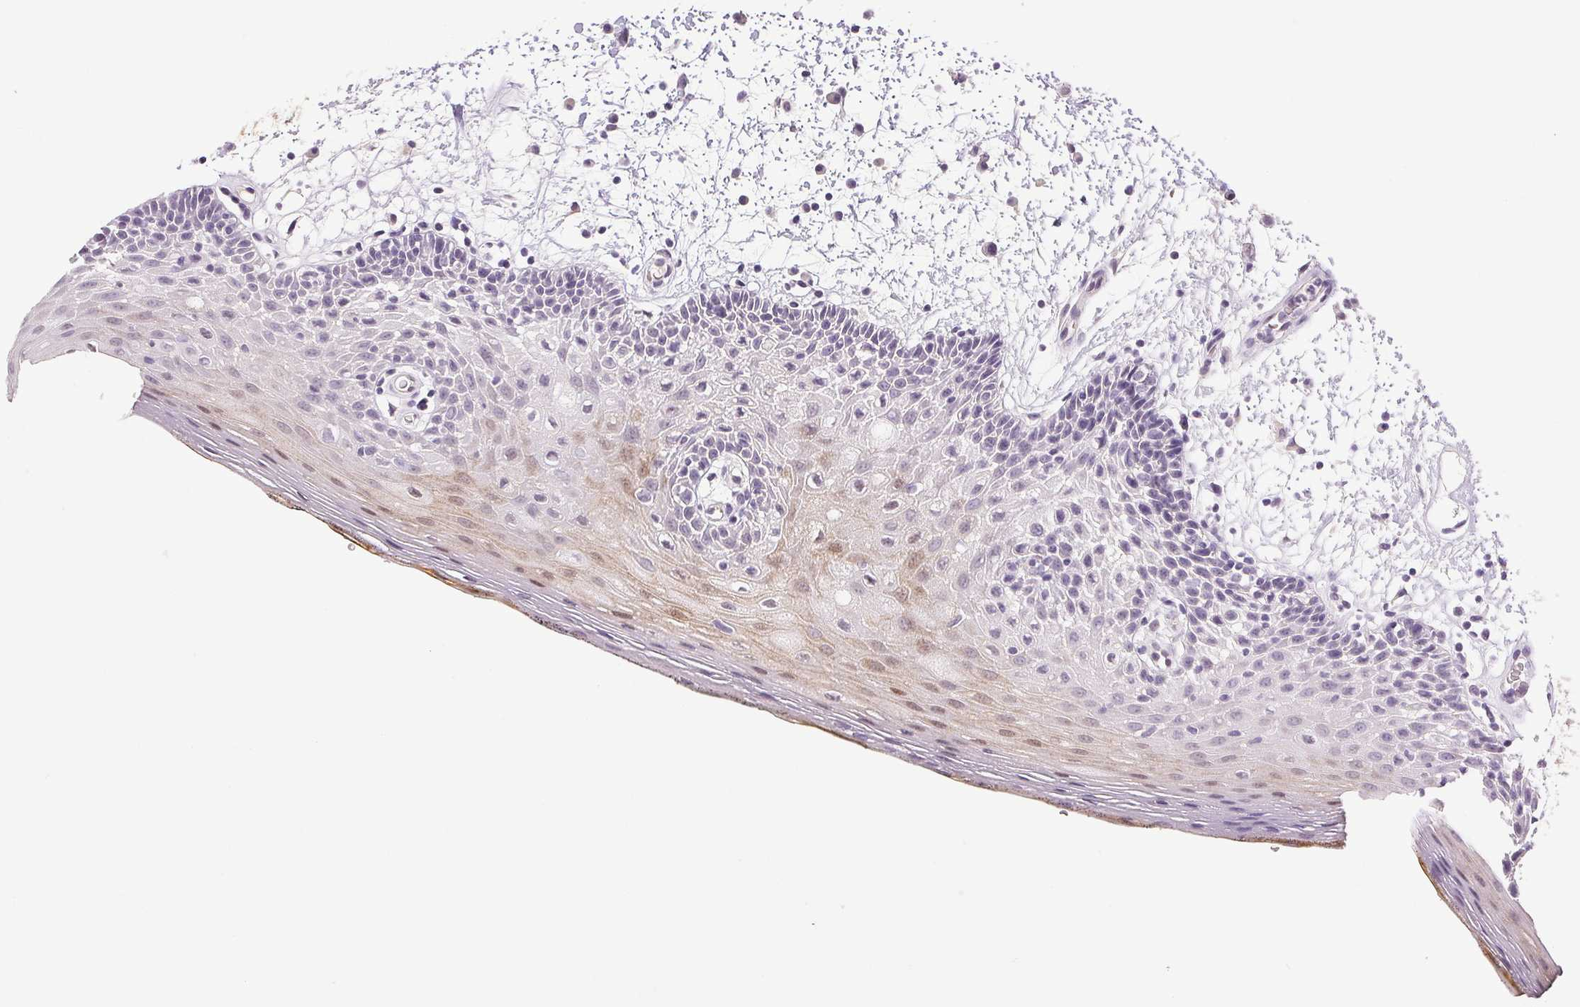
{"staining": {"intensity": "moderate", "quantity": "25%-75%", "location": "cytoplasmic/membranous,nuclear"}, "tissue": "oral mucosa", "cell_type": "Squamous epithelial cells", "image_type": "normal", "snomed": [{"axis": "morphology", "description": "Normal tissue, NOS"}, {"axis": "morphology", "description": "Squamous cell carcinoma, NOS"}, {"axis": "topography", "description": "Oral tissue"}, {"axis": "topography", "description": "Head-Neck"}], "caption": "Oral mucosa stained for a protein (brown) shows moderate cytoplasmic/membranous,nuclear positive staining in about 25%-75% of squamous epithelial cells.", "gene": "PLCB1", "patient": {"sex": "male", "age": 52}}